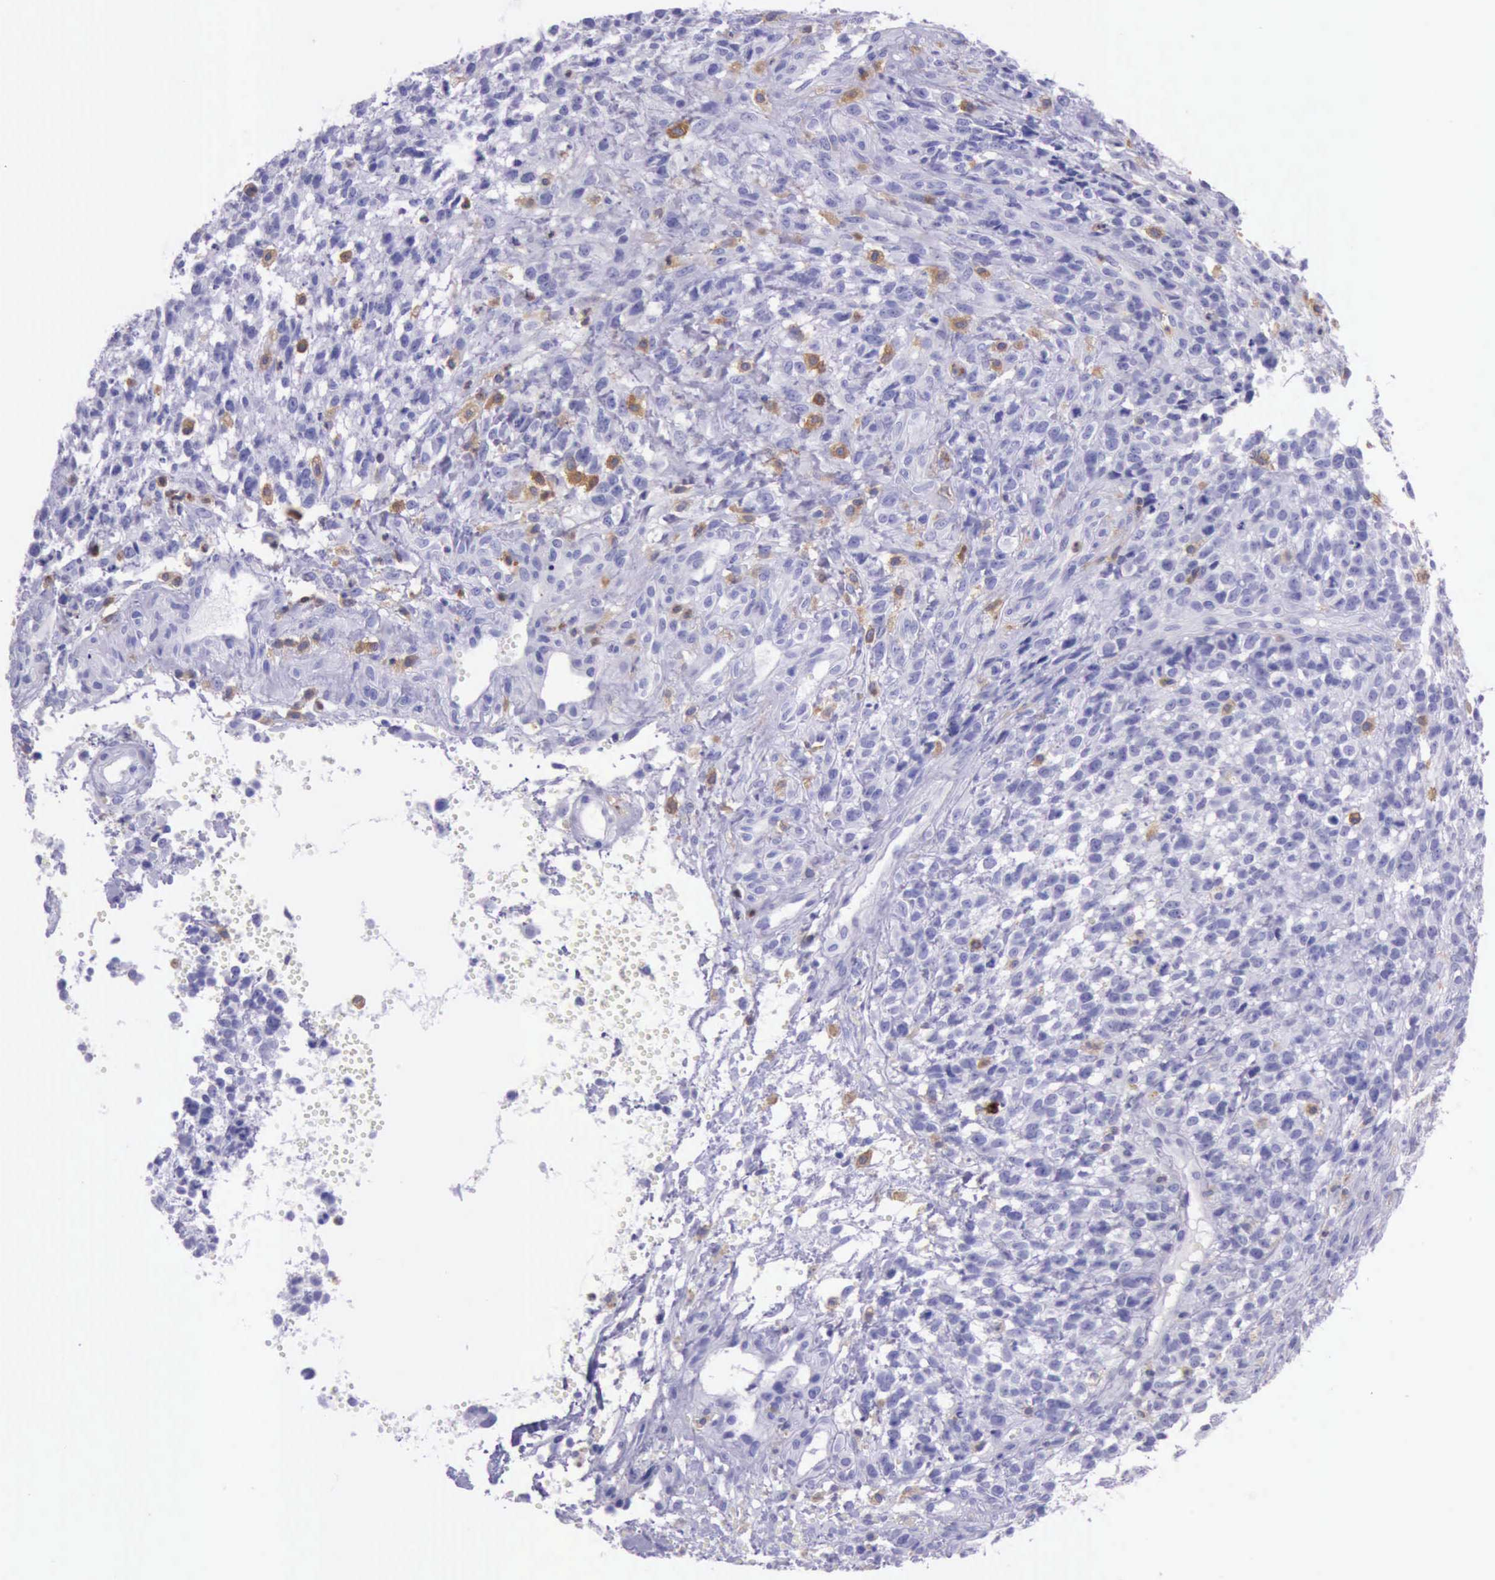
{"staining": {"intensity": "weak", "quantity": "<25%", "location": "cytoplasmic/membranous"}, "tissue": "glioma", "cell_type": "Tumor cells", "image_type": "cancer", "snomed": [{"axis": "morphology", "description": "Glioma, malignant, High grade"}, {"axis": "topography", "description": "Brain"}], "caption": "DAB (3,3'-diaminobenzidine) immunohistochemical staining of human glioma demonstrates no significant positivity in tumor cells.", "gene": "BTK", "patient": {"sex": "male", "age": 66}}